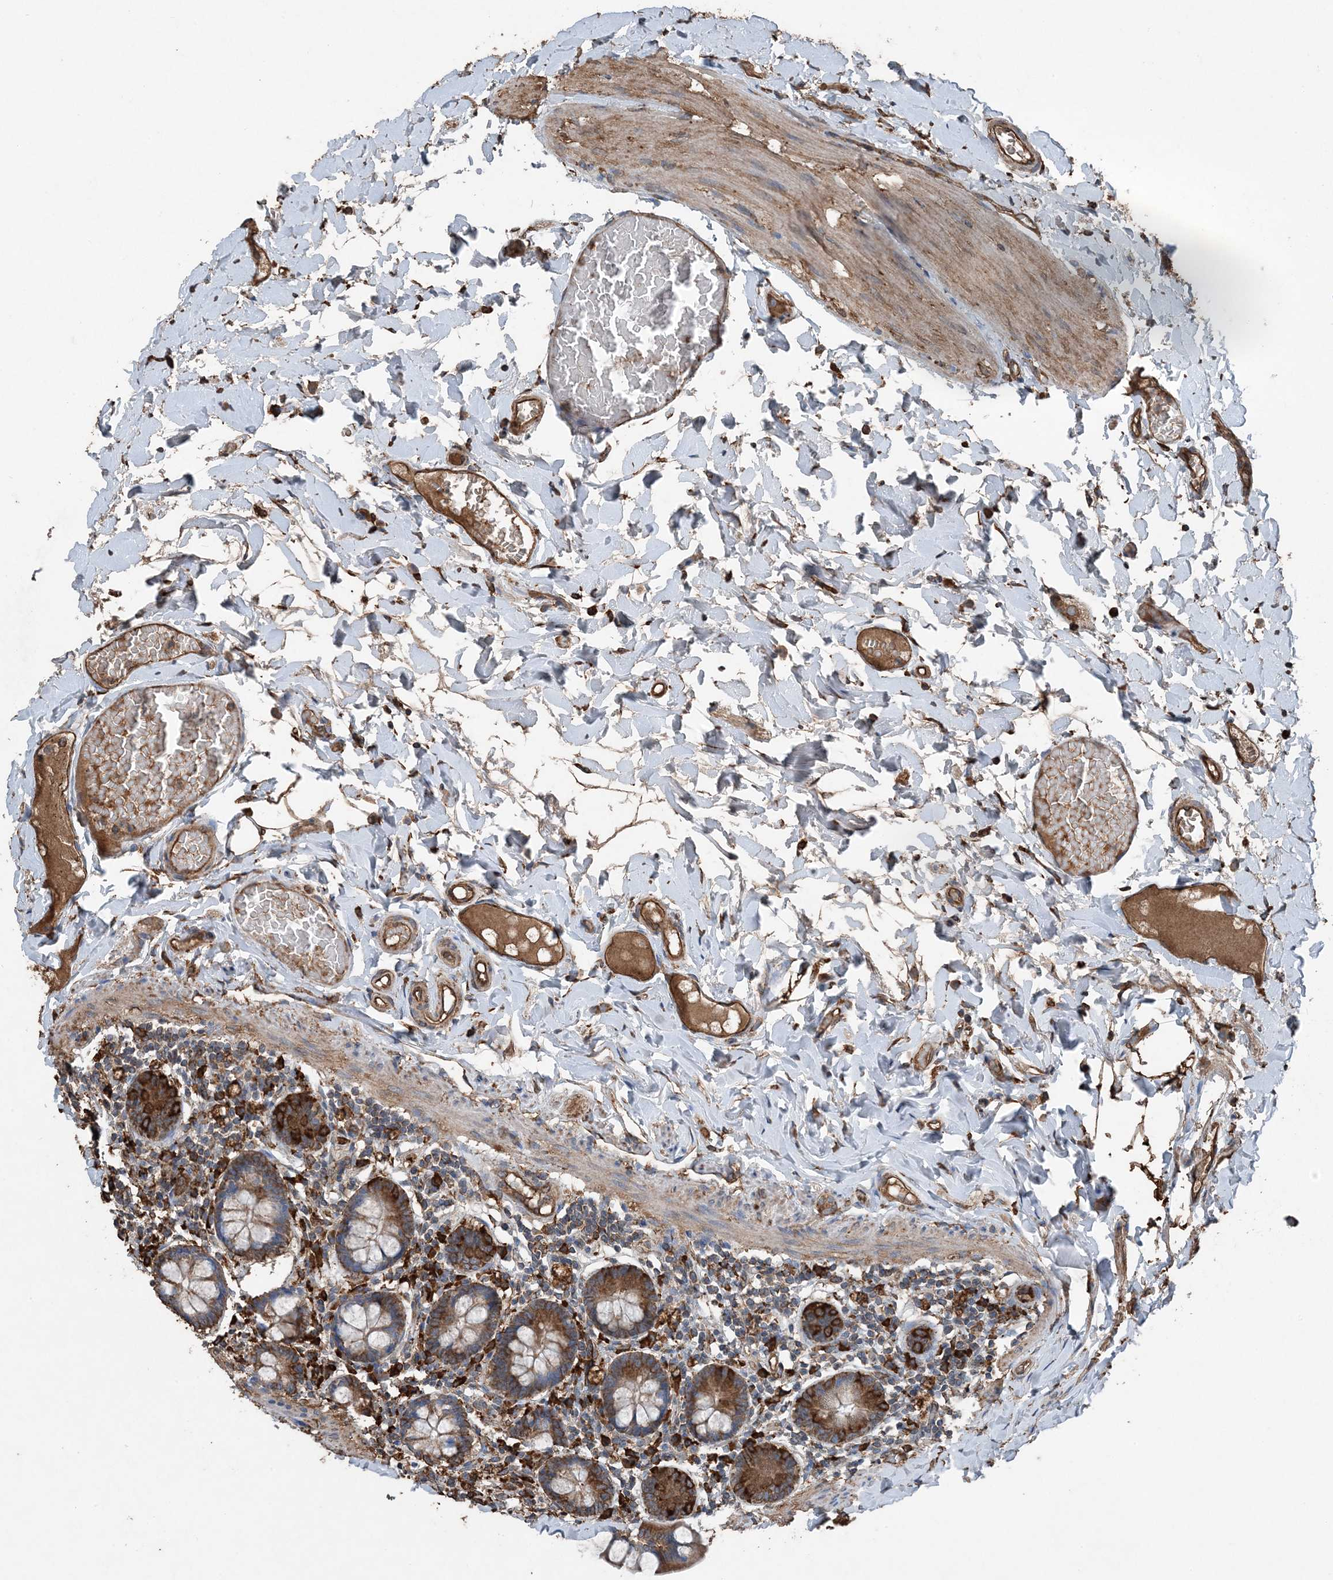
{"staining": {"intensity": "strong", "quantity": "25%-75%", "location": "cytoplasmic/membranous"}, "tissue": "small intestine", "cell_type": "Glandular cells", "image_type": "normal", "snomed": [{"axis": "morphology", "description": "Normal tissue, NOS"}, {"axis": "topography", "description": "Small intestine"}], "caption": "High-power microscopy captured an immunohistochemistry image of normal small intestine, revealing strong cytoplasmic/membranous expression in about 25%-75% of glandular cells. (brown staining indicates protein expression, while blue staining denotes nuclei).", "gene": "PDIA6", "patient": {"sex": "male", "age": 41}}